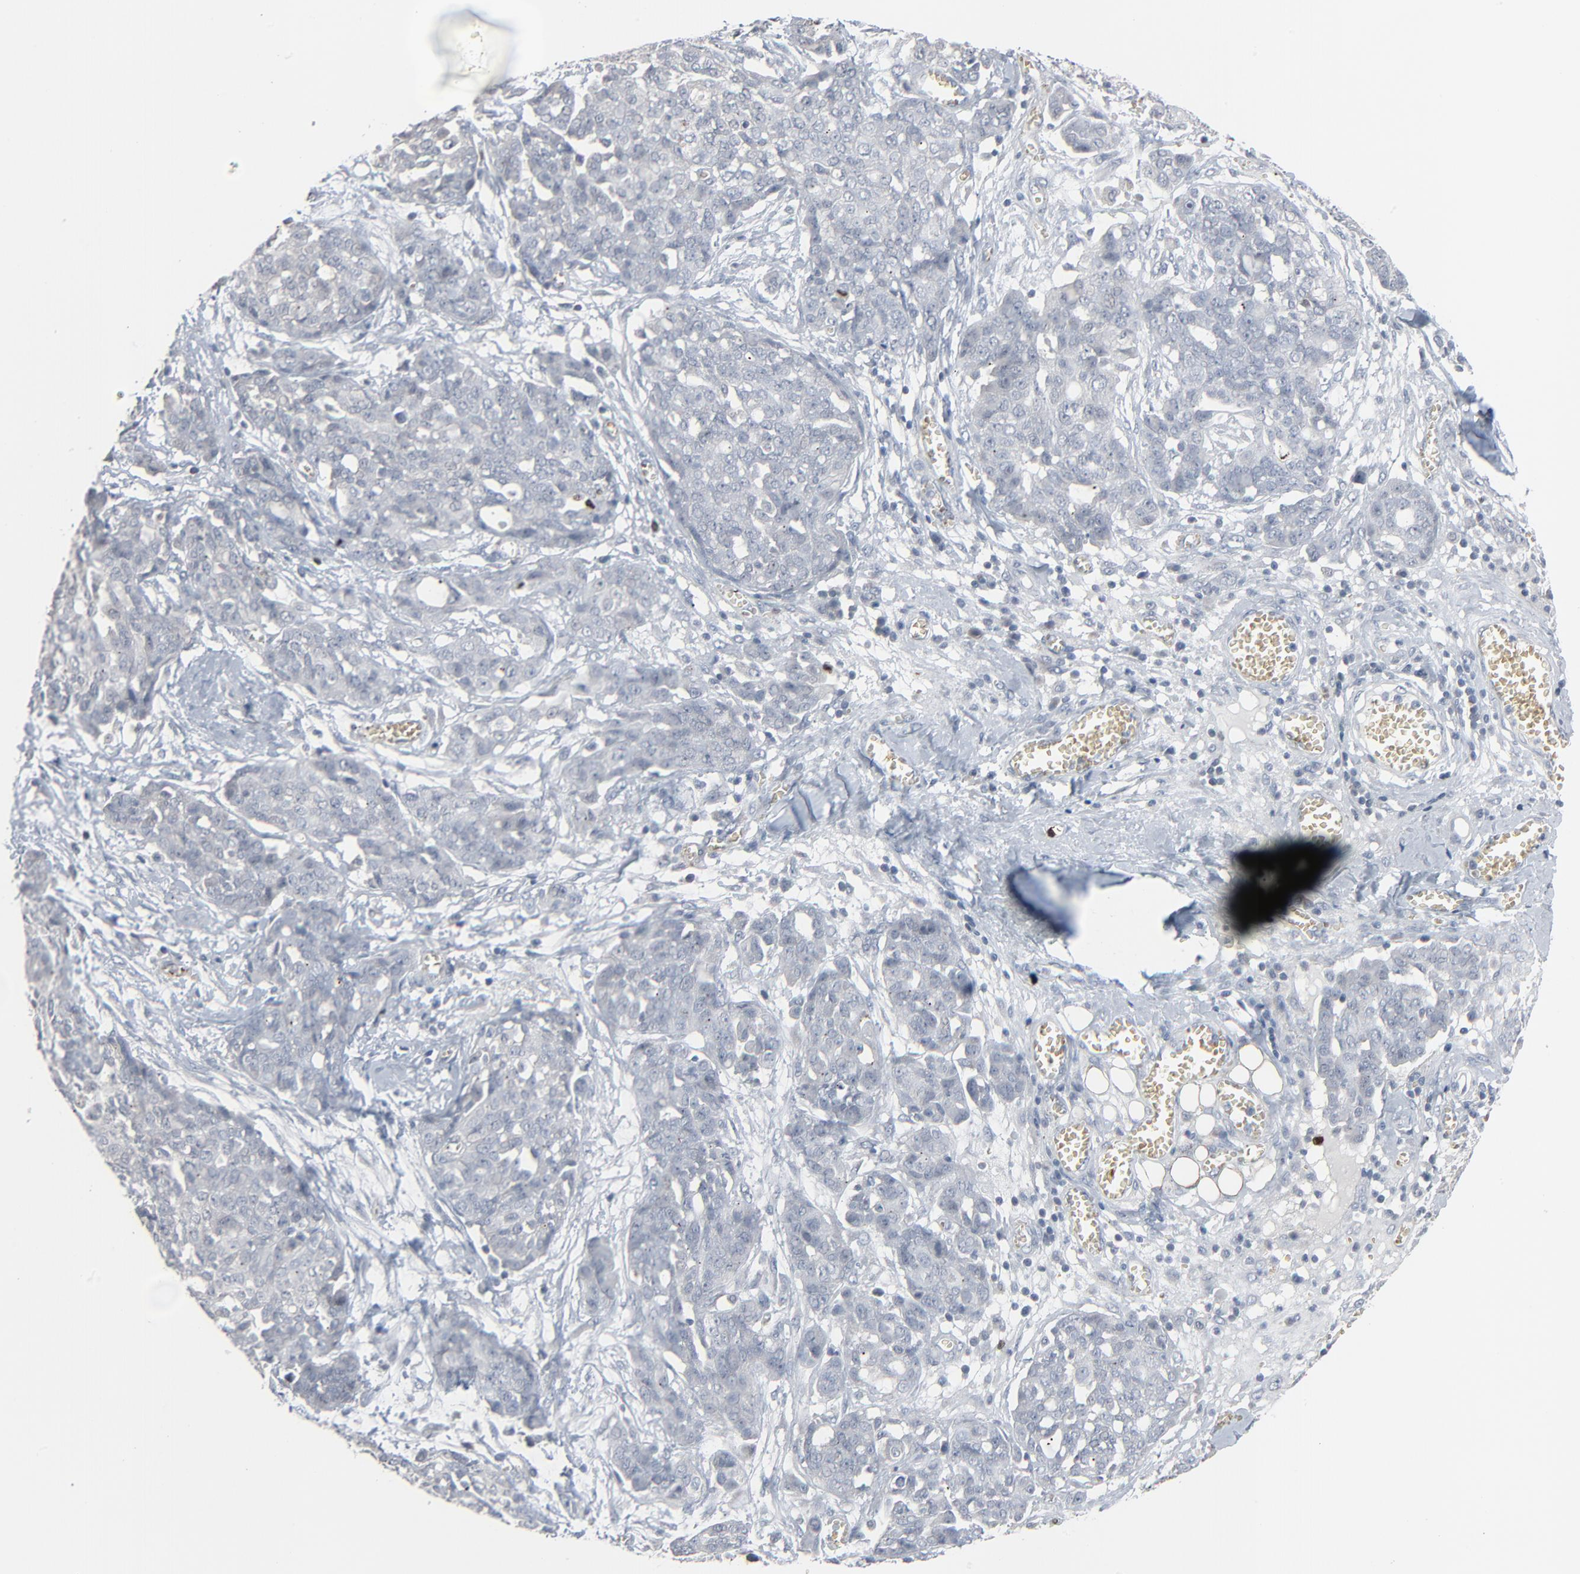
{"staining": {"intensity": "negative", "quantity": "none", "location": "none"}, "tissue": "ovarian cancer", "cell_type": "Tumor cells", "image_type": "cancer", "snomed": [{"axis": "morphology", "description": "Cystadenocarcinoma, serous, NOS"}, {"axis": "topography", "description": "Soft tissue"}, {"axis": "topography", "description": "Ovary"}], "caption": "Immunohistochemical staining of human ovarian serous cystadenocarcinoma reveals no significant expression in tumor cells.", "gene": "SAGE1", "patient": {"sex": "female", "age": 57}}